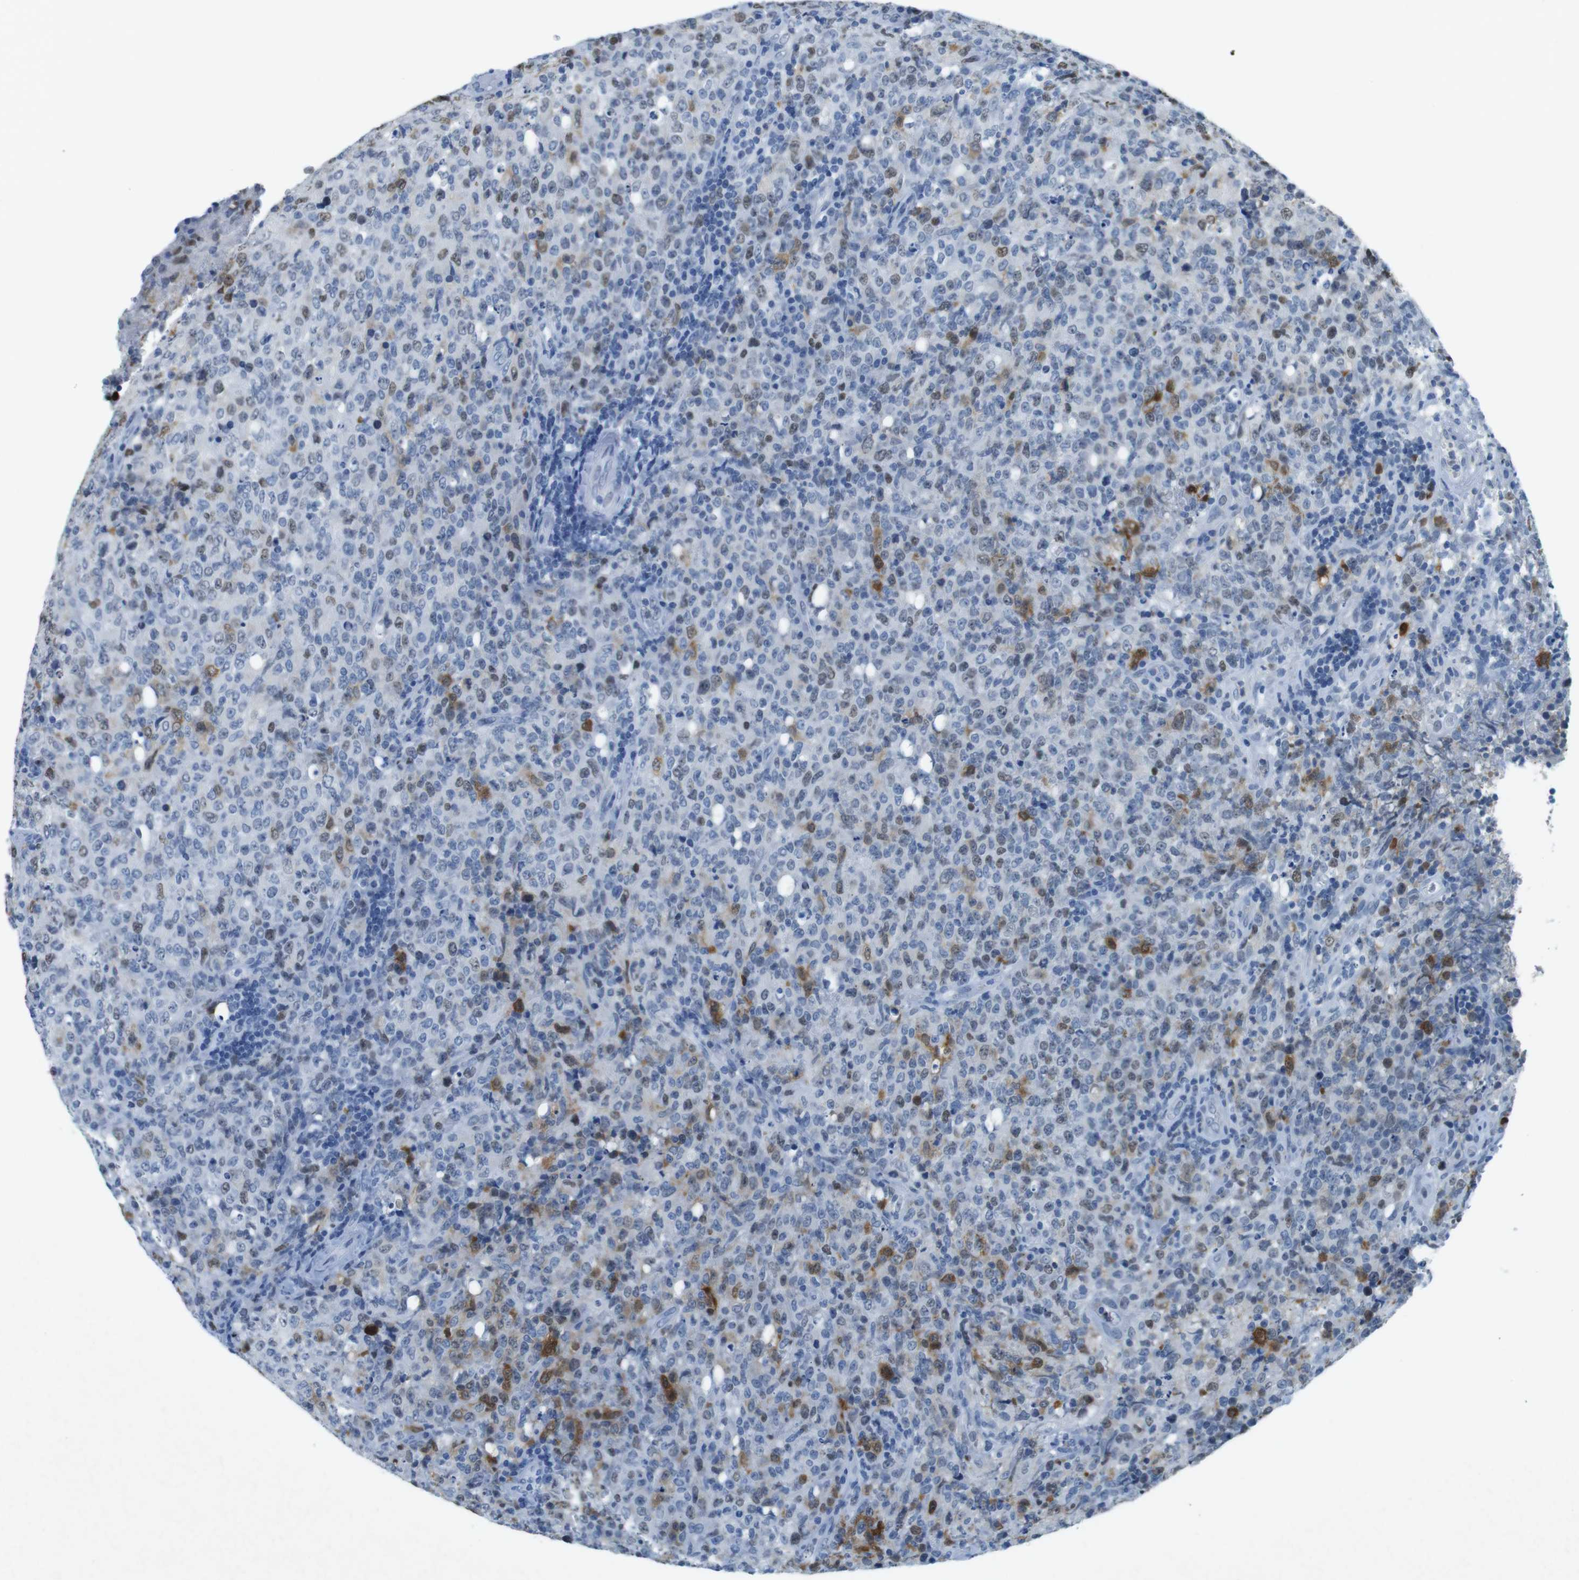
{"staining": {"intensity": "moderate", "quantity": "<25%", "location": "cytoplasmic/membranous"}, "tissue": "lymphoma", "cell_type": "Tumor cells", "image_type": "cancer", "snomed": [{"axis": "morphology", "description": "Malignant lymphoma, non-Hodgkin's type, High grade"}, {"axis": "topography", "description": "Tonsil"}], "caption": "Immunohistochemistry (IHC) histopathology image of lymphoma stained for a protein (brown), which exhibits low levels of moderate cytoplasmic/membranous expression in about <25% of tumor cells.", "gene": "CTAG1B", "patient": {"sex": "female", "age": 36}}